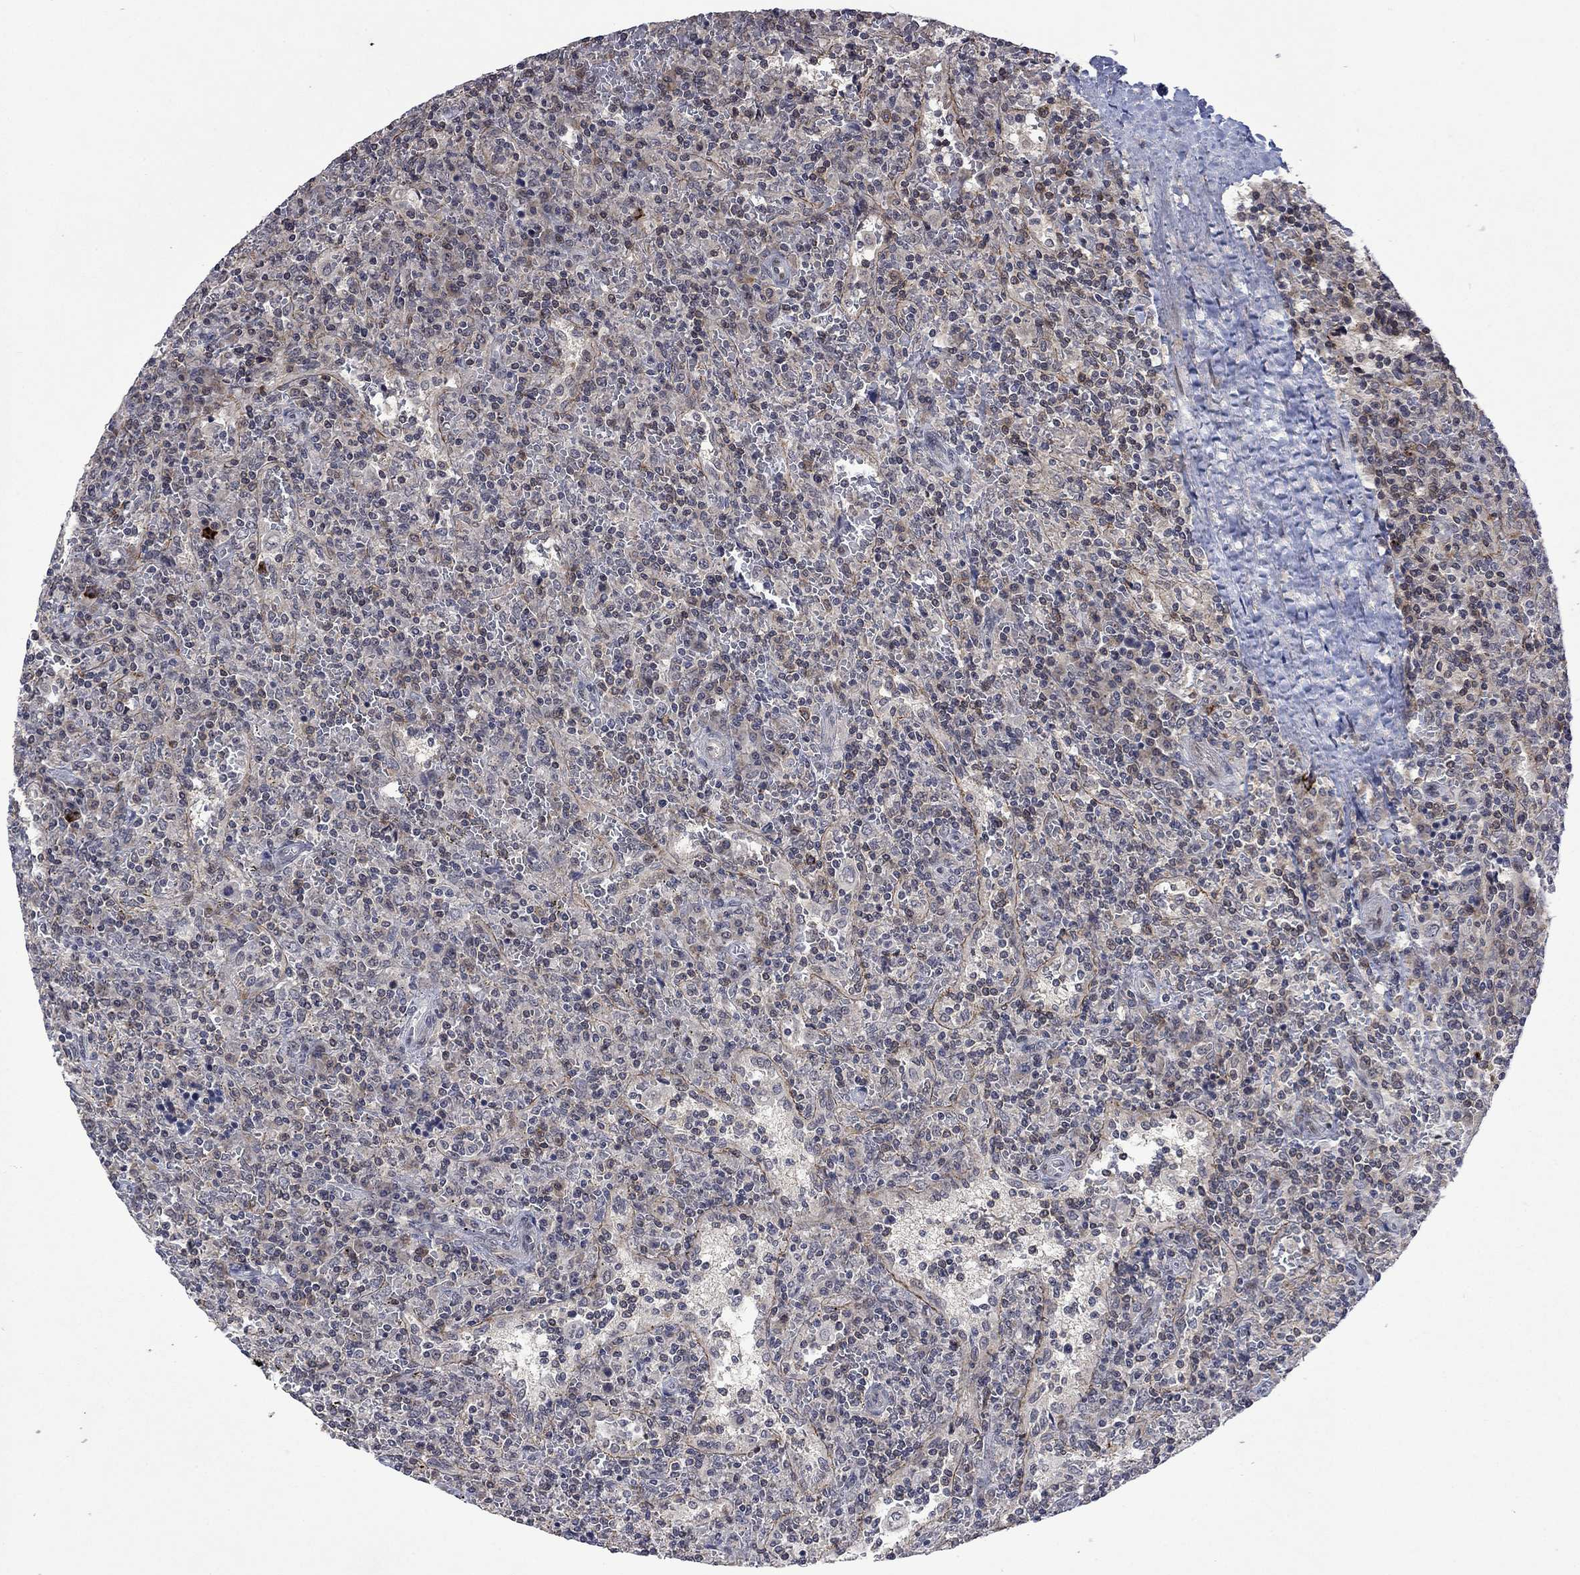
{"staining": {"intensity": "negative", "quantity": "none", "location": "none"}, "tissue": "lymphoma", "cell_type": "Tumor cells", "image_type": "cancer", "snomed": [{"axis": "morphology", "description": "Malignant lymphoma, non-Hodgkin's type, Low grade"}, {"axis": "topography", "description": "Spleen"}], "caption": "The immunohistochemistry (IHC) photomicrograph has no significant expression in tumor cells of lymphoma tissue.", "gene": "PPP1R9A", "patient": {"sex": "male", "age": 62}}